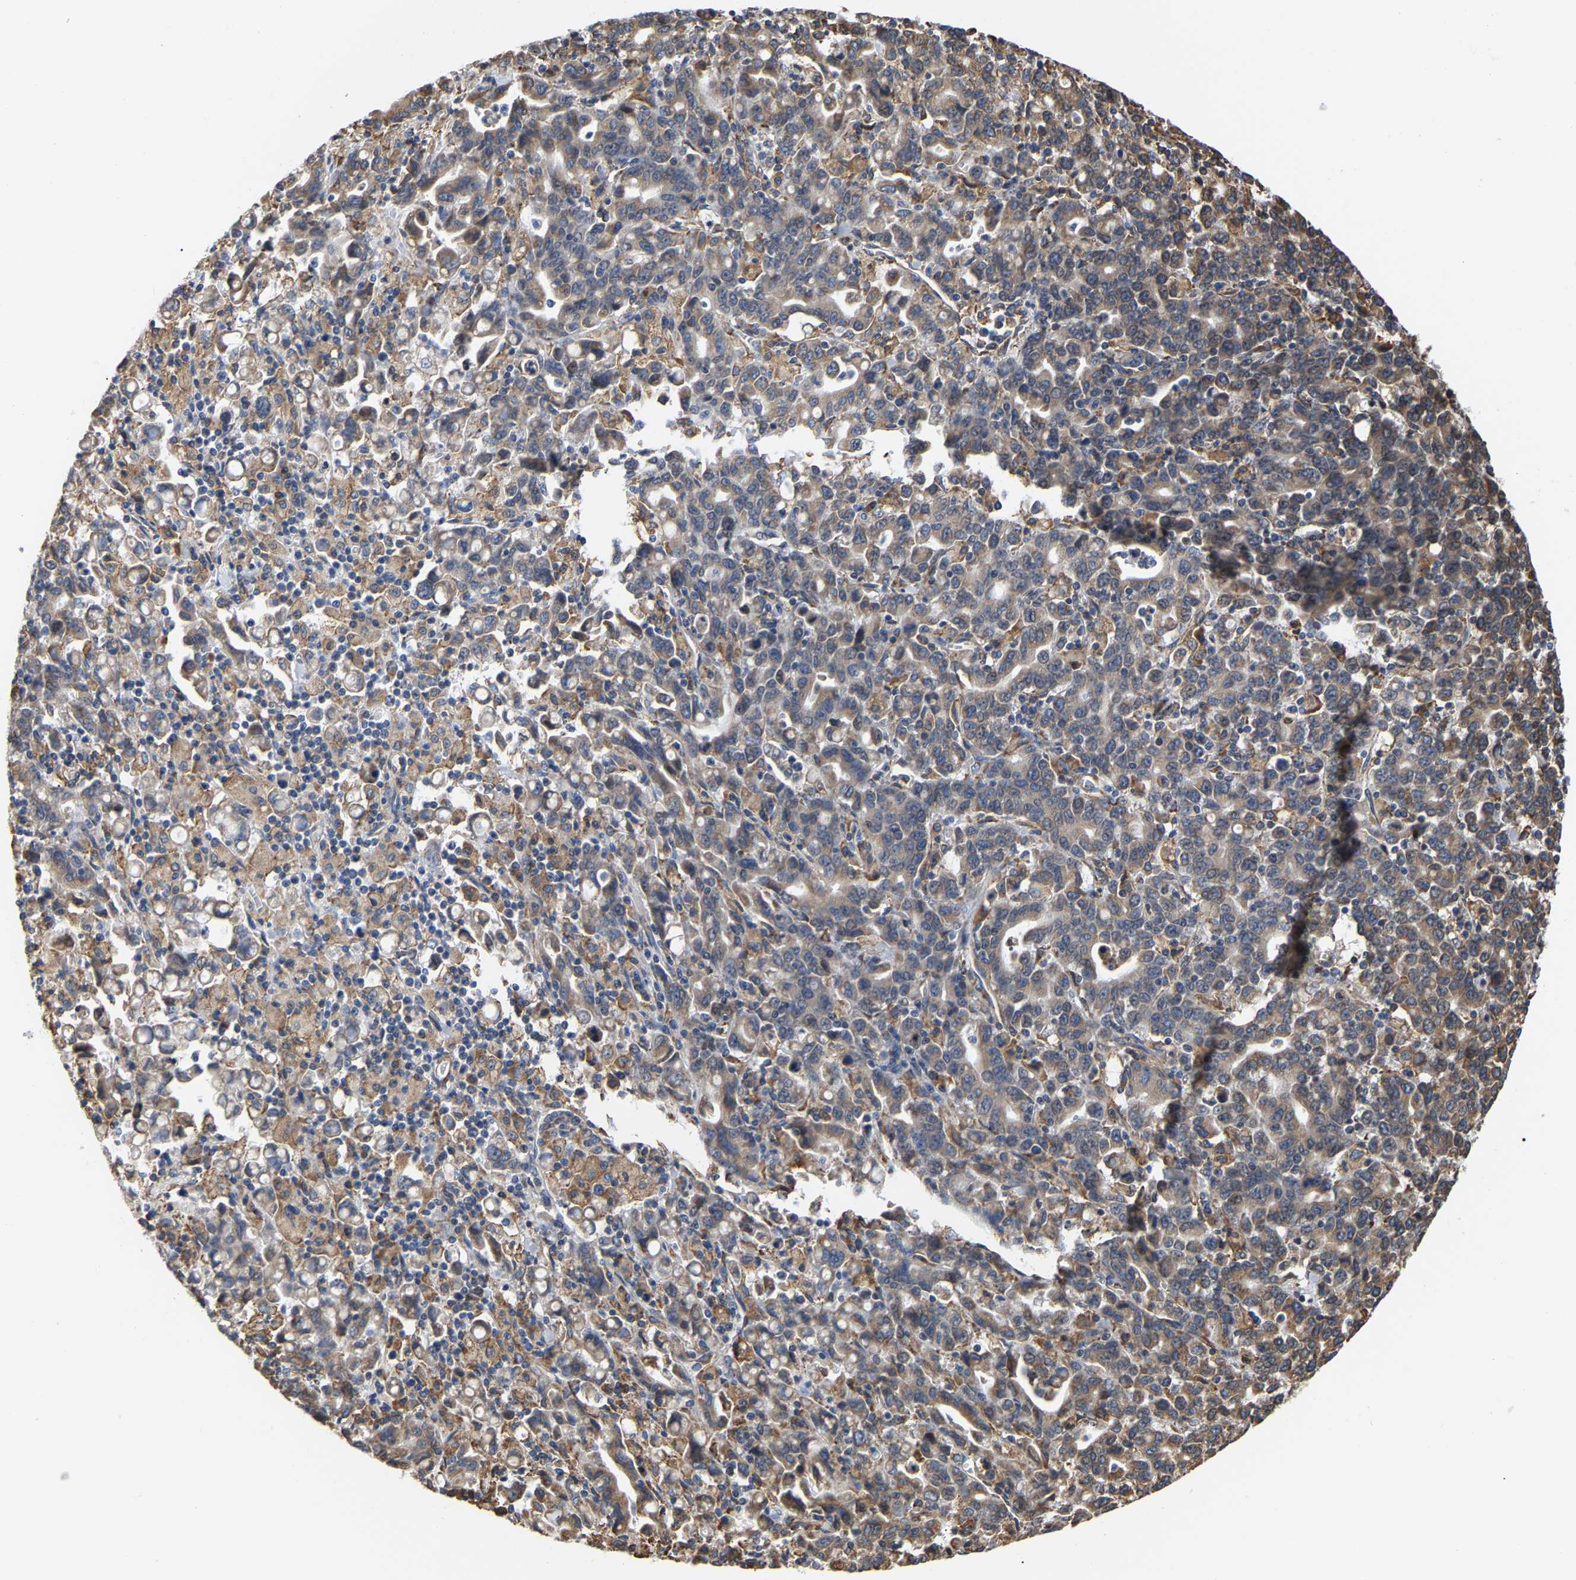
{"staining": {"intensity": "weak", "quantity": "<25%", "location": "cytoplasmic/membranous"}, "tissue": "stomach cancer", "cell_type": "Tumor cells", "image_type": "cancer", "snomed": [{"axis": "morphology", "description": "Adenocarcinoma, NOS"}, {"axis": "topography", "description": "Stomach, upper"}], "caption": "Stomach cancer was stained to show a protein in brown. There is no significant expression in tumor cells.", "gene": "ARAP1", "patient": {"sex": "male", "age": 69}}